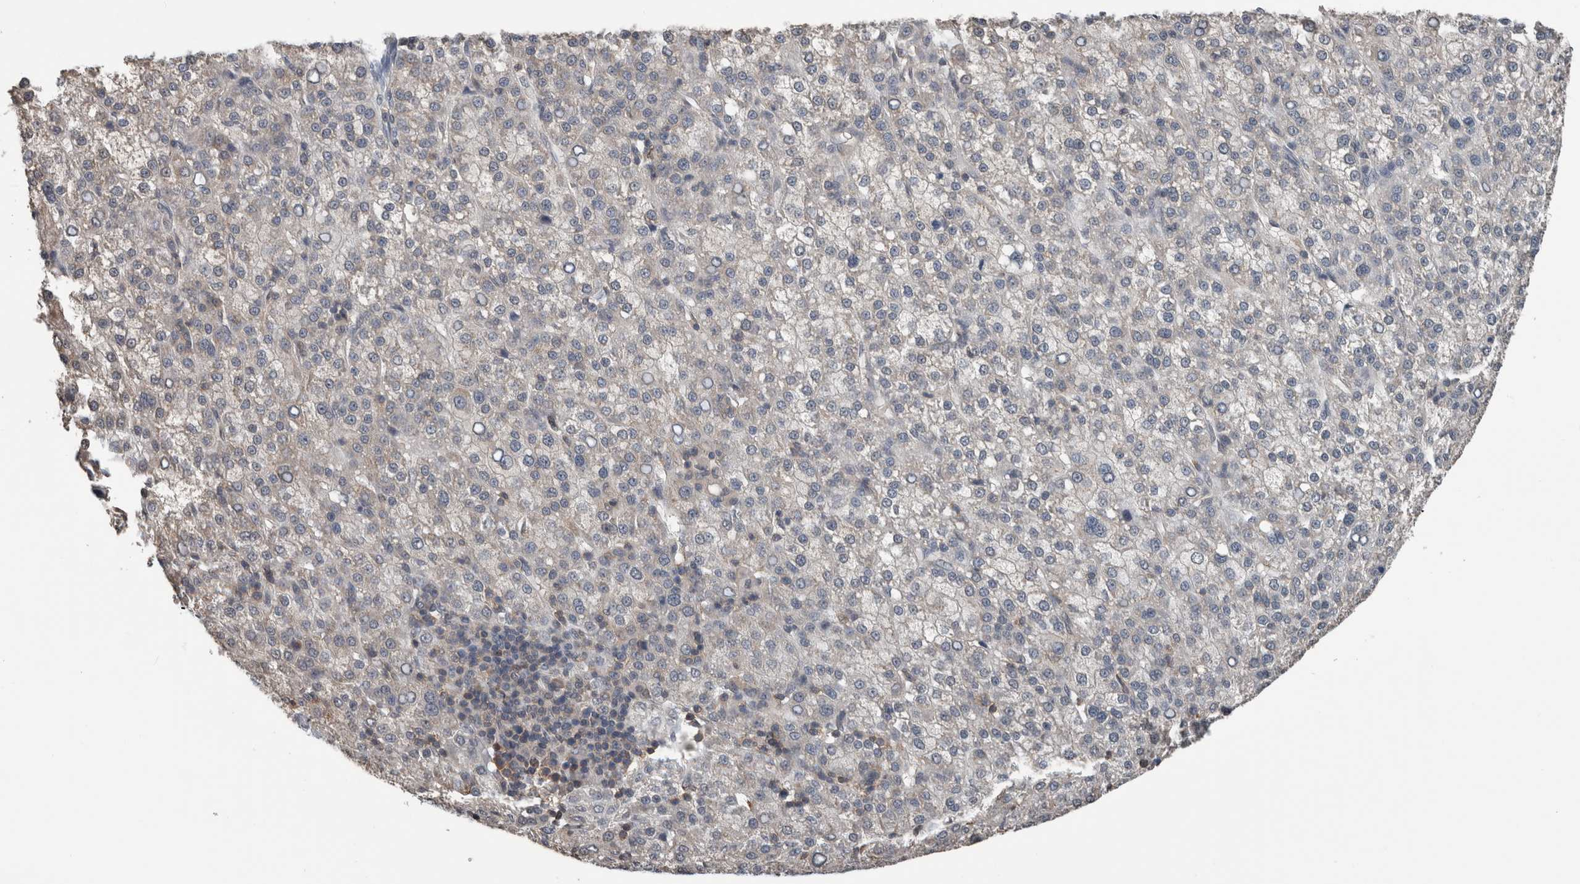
{"staining": {"intensity": "negative", "quantity": "none", "location": "none"}, "tissue": "liver cancer", "cell_type": "Tumor cells", "image_type": "cancer", "snomed": [{"axis": "morphology", "description": "Carcinoma, Hepatocellular, NOS"}, {"axis": "topography", "description": "Liver"}], "caption": "Tumor cells are negative for brown protein staining in liver hepatocellular carcinoma.", "gene": "MAFF", "patient": {"sex": "female", "age": 58}}